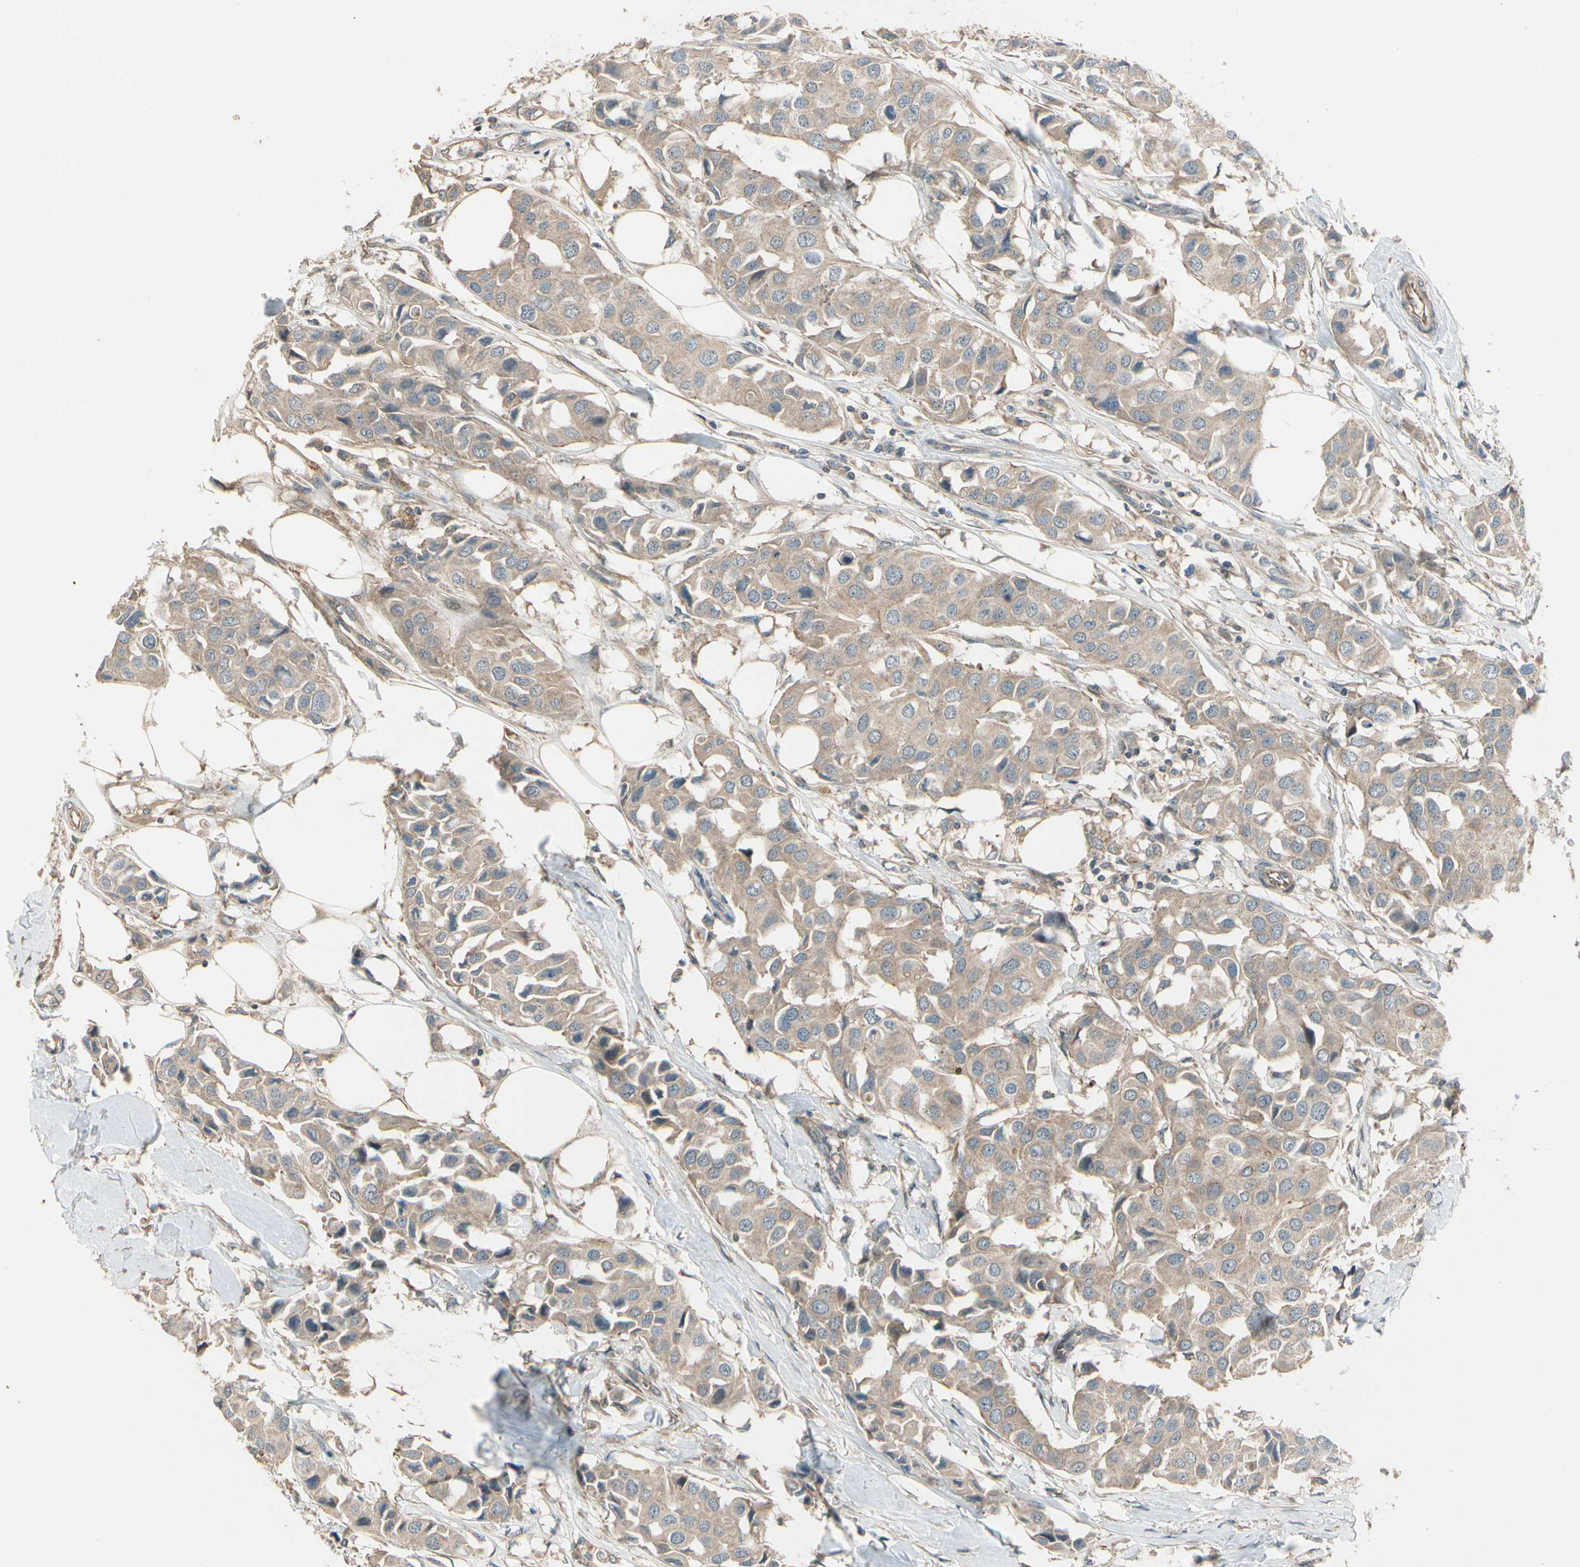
{"staining": {"intensity": "moderate", "quantity": ">75%", "location": "cytoplasmic/membranous"}, "tissue": "breast cancer", "cell_type": "Tumor cells", "image_type": "cancer", "snomed": [{"axis": "morphology", "description": "Duct carcinoma"}, {"axis": "topography", "description": "Breast"}], "caption": "Immunohistochemical staining of breast cancer (infiltrating ductal carcinoma) shows medium levels of moderate cytoplasmic/membranous protein expression in about >75% of tumor cells.", "gene": "ACVR1", "patient": {"sex": "female", "age": 80}}